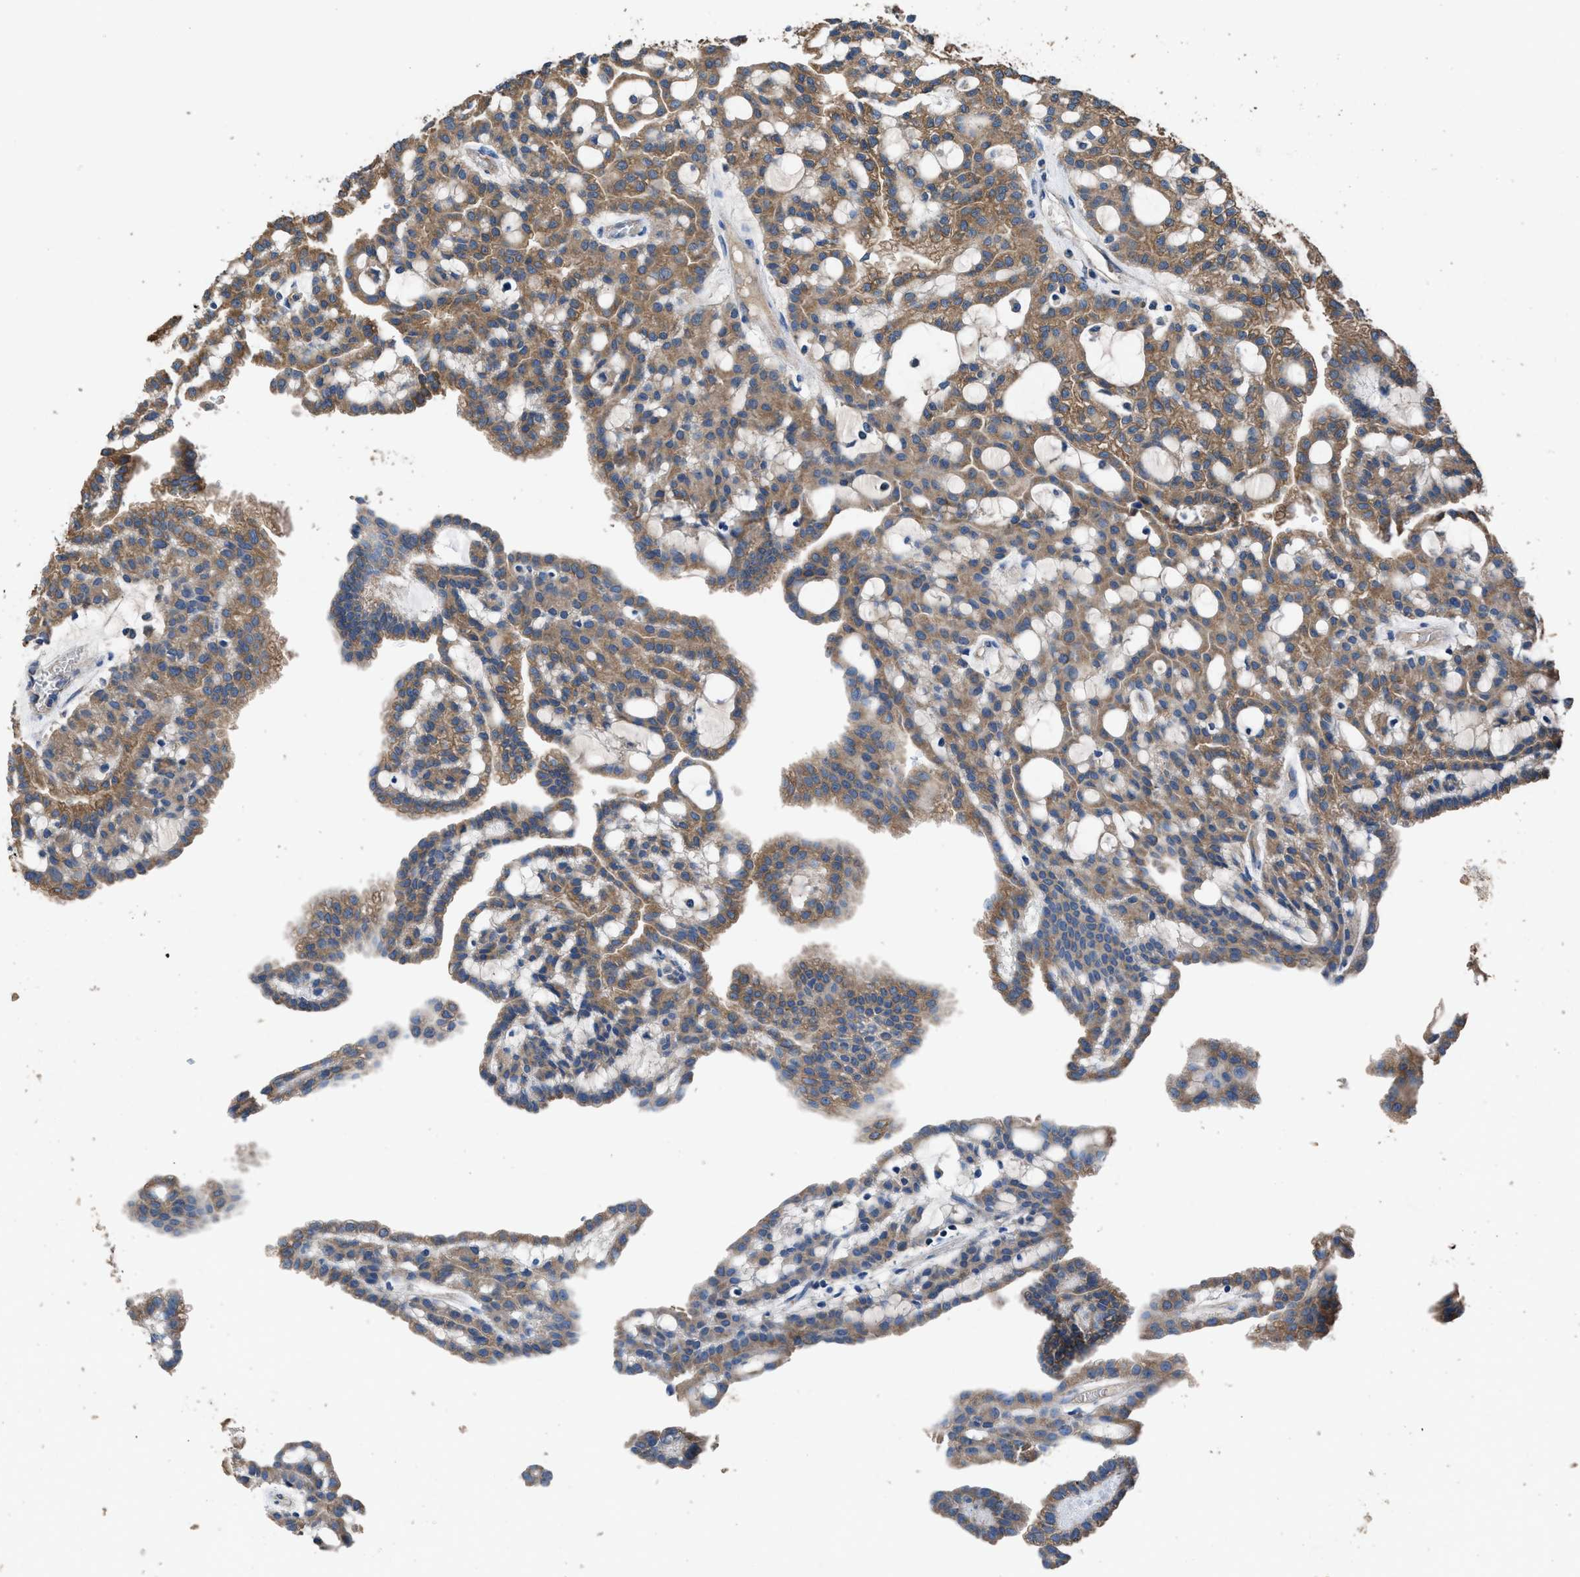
{"staining": {"intensity": "moderate", "quantity": ">75%", "location": "cytoplasmic/membranous"}, "tissue": "renal cancer", "cell_type": "Tumor cells", "image_type": "cancer", "snomed": [{"axis": "morphology", "description": "Adenocarcinoma, NOS"}, {"axis": "topography", "description": "Kidney"}], "caption": "The photomicrograph demonstrates a brown stain indicating the presence of a protein in the cytoplasmic/membranous of tumor cells in renal cancer (adenocarcinoma).", "gene": "ITSN1", "patient": {"sex": "male", "age": 63}}